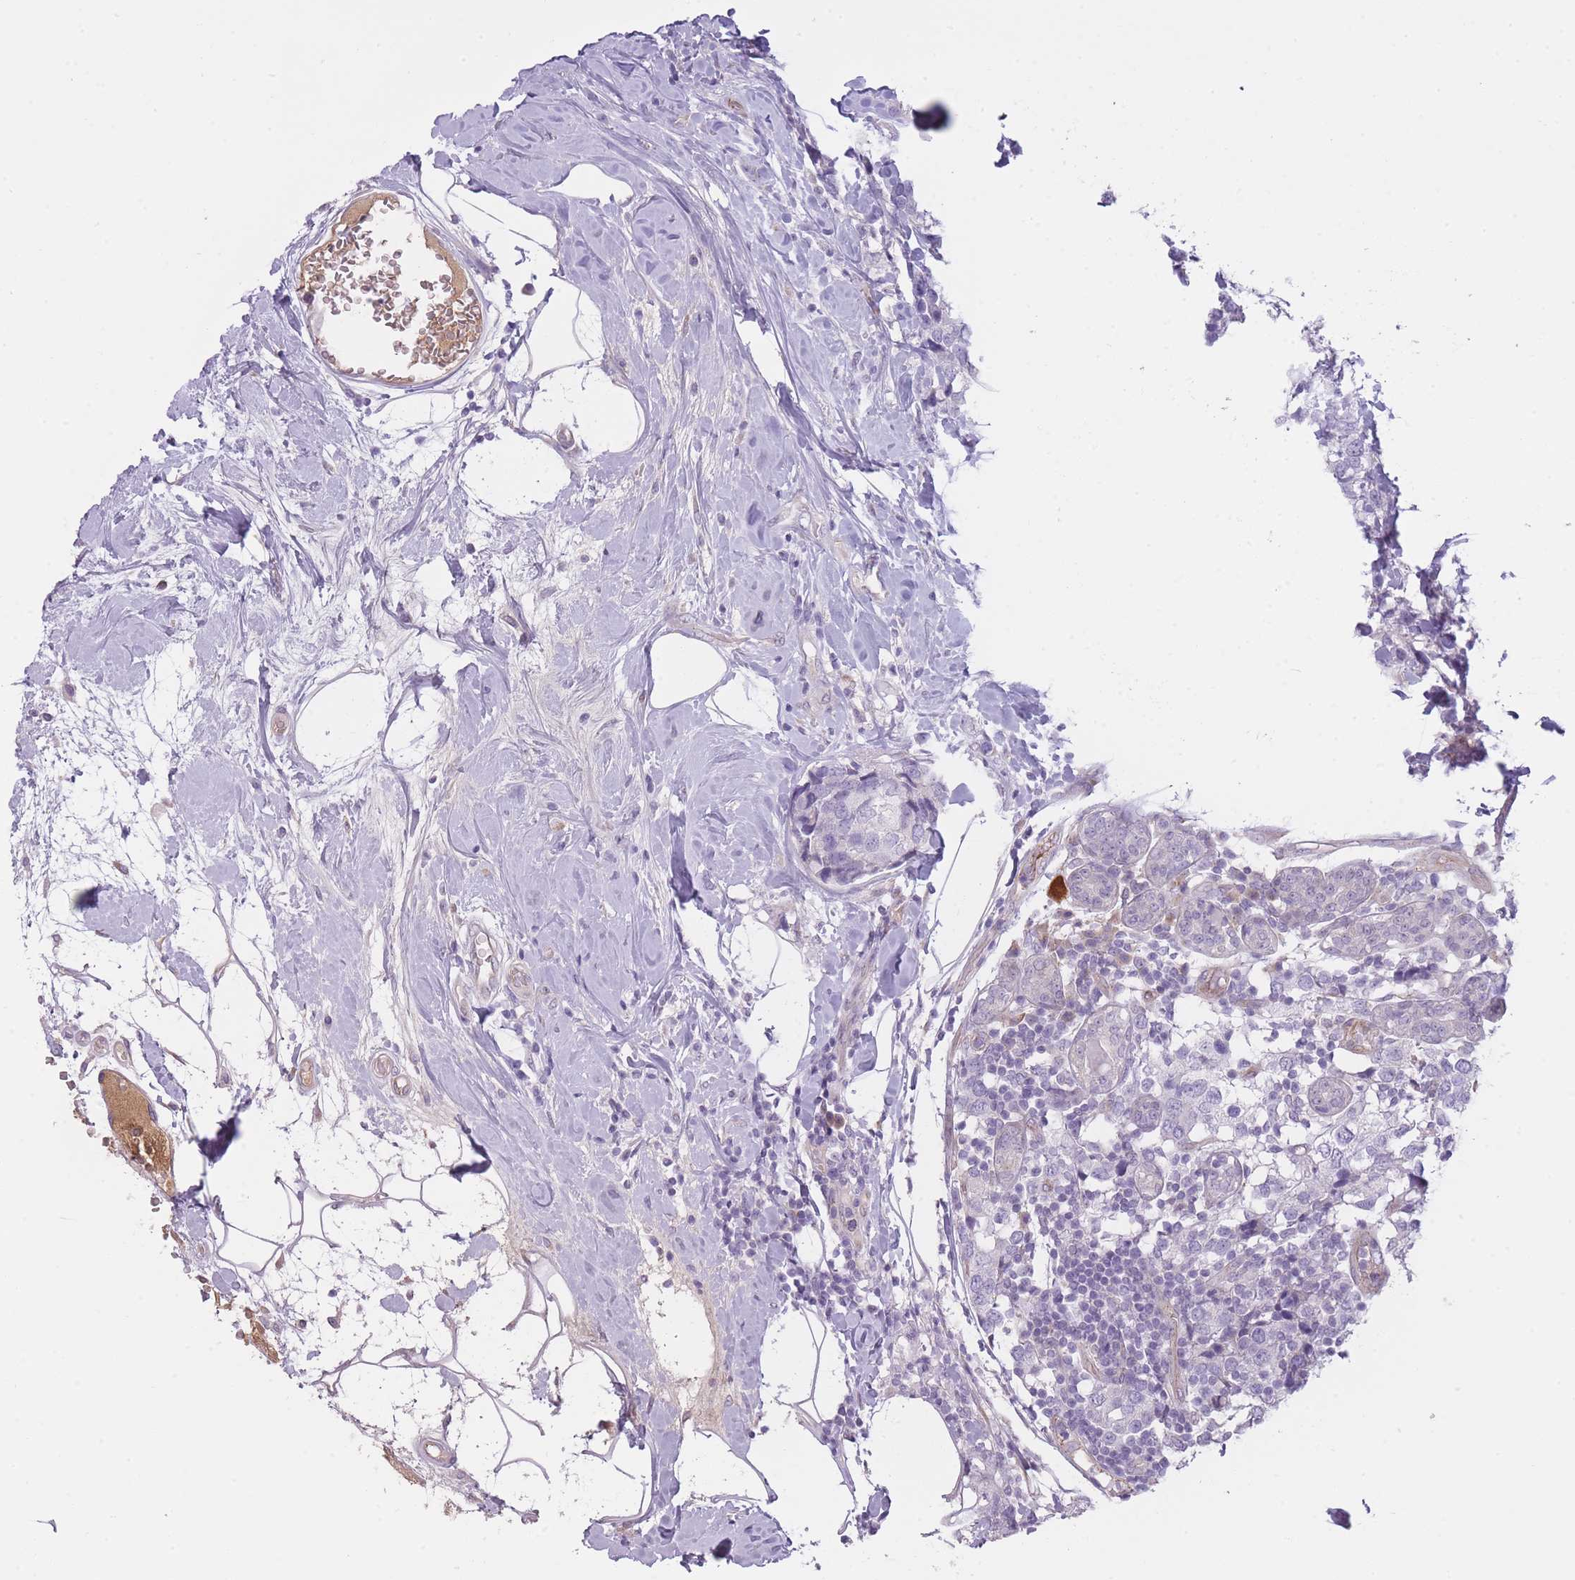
{"staining": {"intensity": "negative", "quantity": "none", "location": "none"}, "tissue": "breast cancer", "cell_type": "Tumor cells", "image_type": "cancer", "snomed": [{"axis": "morphology", "description": "Lobular carcinoma"}, {"axis": "topography", "description": "Breast"}], "caption": "Breast cancer (lobular carcinoma) stained for a protein using IHC shows no expression tumor cells.", "gene": "PGRMC2", "patient": {"sex": "female", "age": 59}}